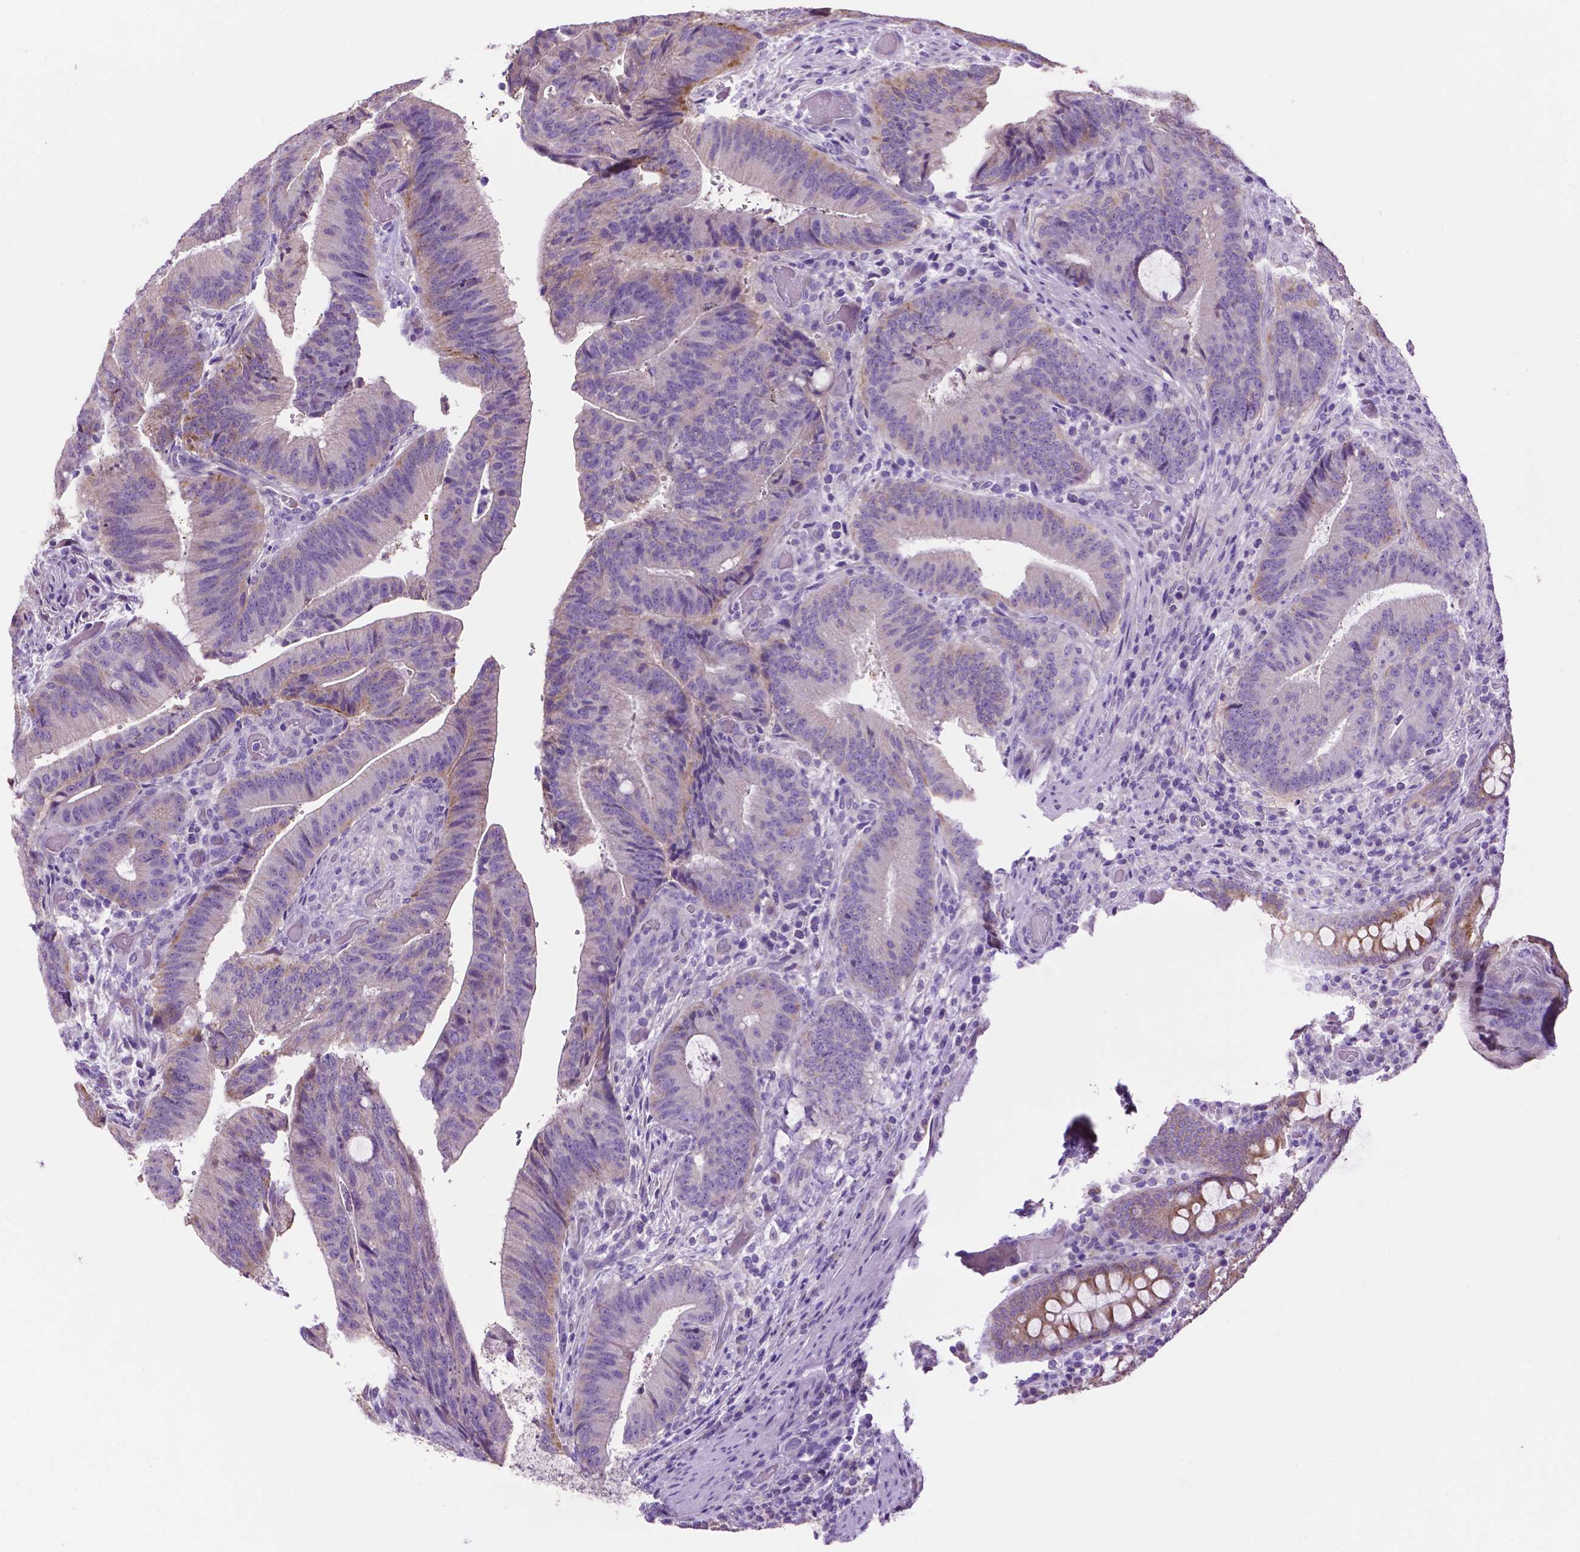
{"staining": {"intensity": "weak", "quantity": "<25%", "location": "cytoplasmic/membranous"}, "tissue": "colorectal cancer", "cell_type": "Tumor cells", "image_type": "cancer", "snomed": [{"axis": "morphology", "description": "Adenocarcinoma, NOS"}, {"axis": "topography", "description": "Colon"}], "caption": "Photomicrograph shows no significant protein positivity in tumor cells of colorectal cancer.", "gene": "PHYHIP", "patient": {"sex": "female", "age": 43}}